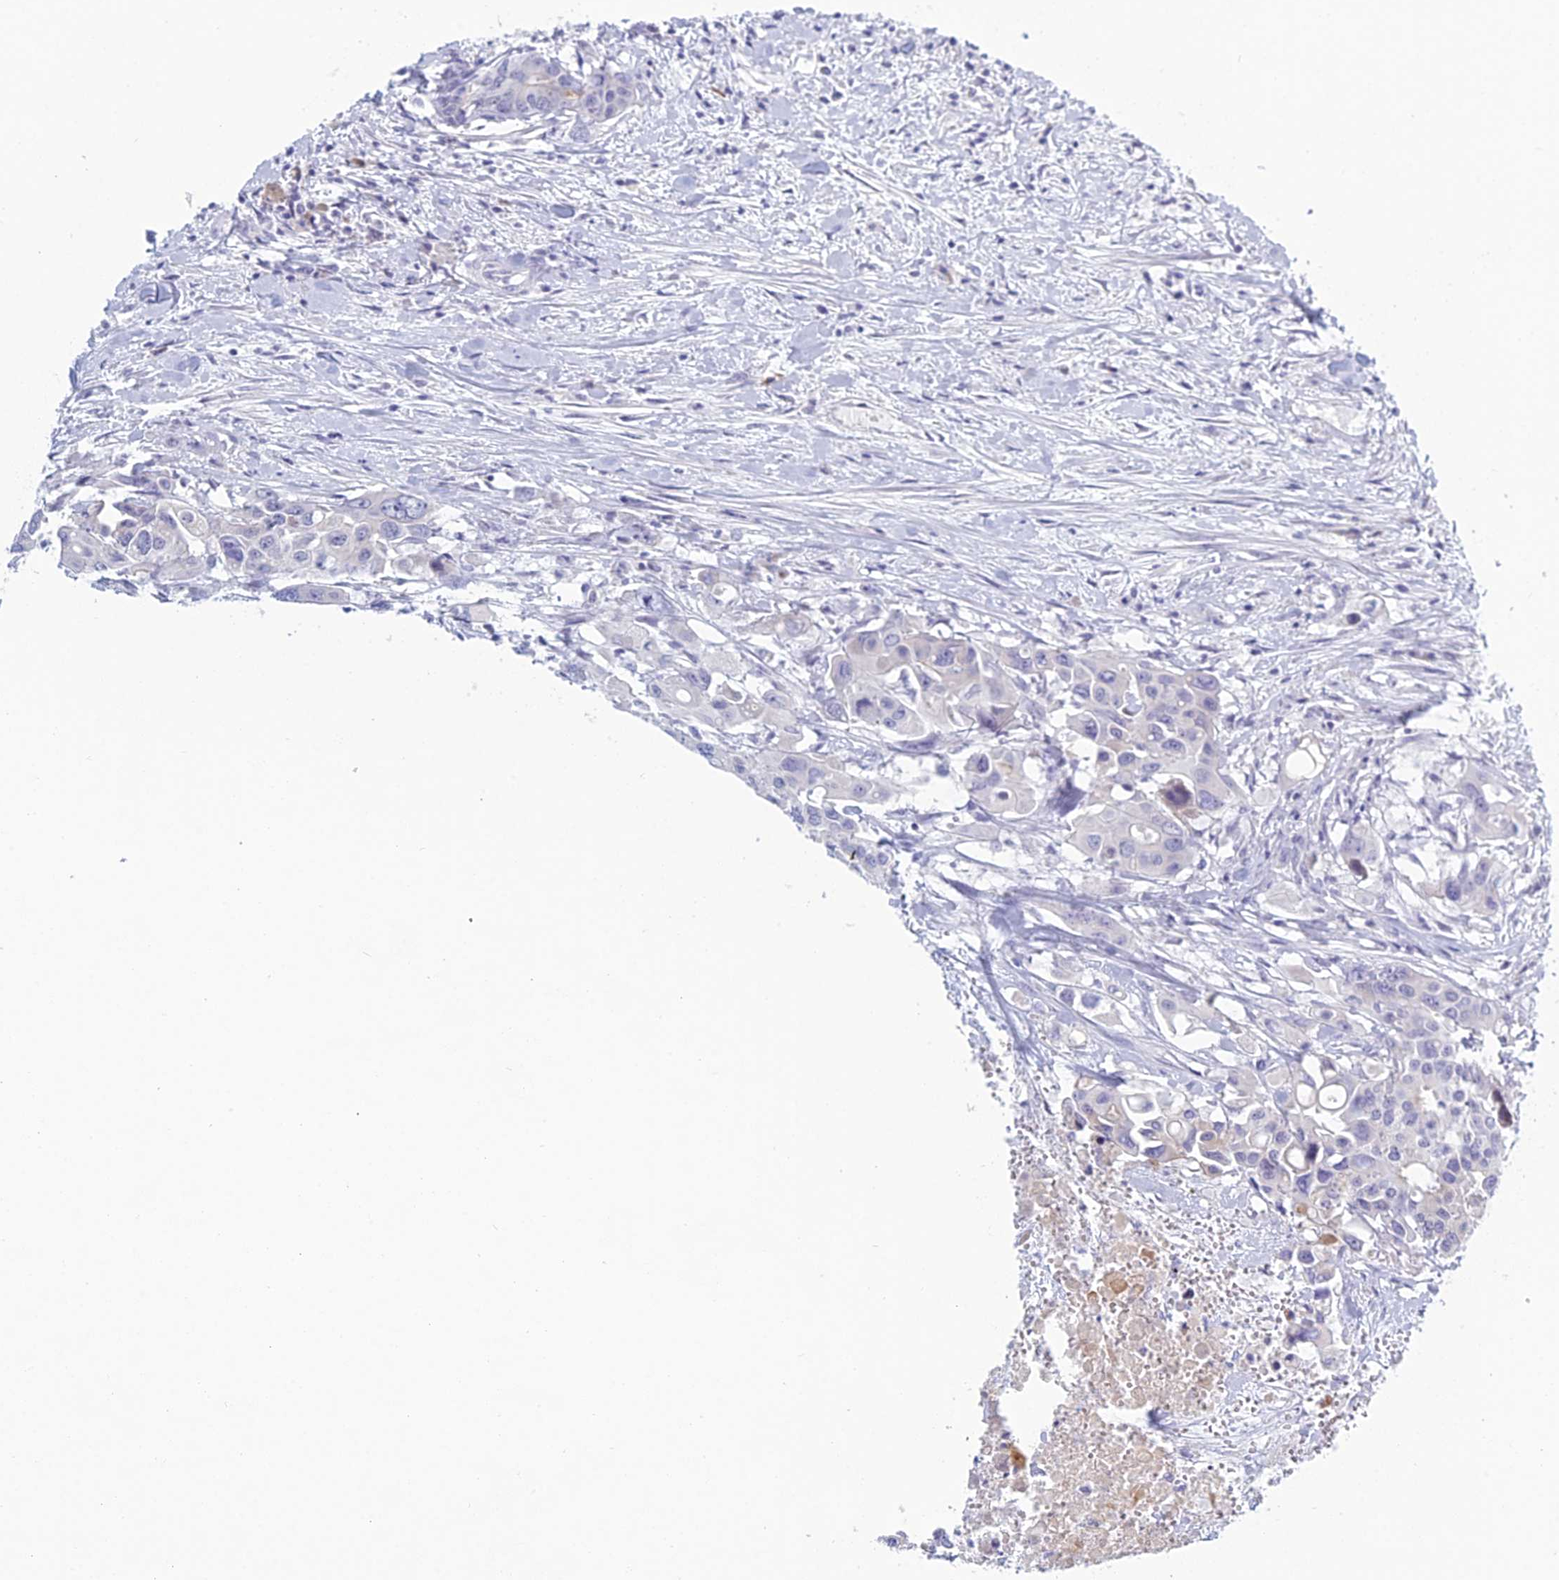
{"staining": {"intensity": "negative", "quantity": "none", "location": "none"}, "tissue": "colorectal cancer", "cell_type": "Tumor cells", "image_type": "cancer", "snomed": [{"axis": "morphology", "description": "Adenocarcinoma, NOS"}, {"axis": "topography", "description": "Colon"}], "caption": "This is an immunohistochemistry (IHC) image of colorectal cancer. There is no positivity in tumor cells.", "gene": "MUC13", "patient": {"sex": "male", "age": 77}}